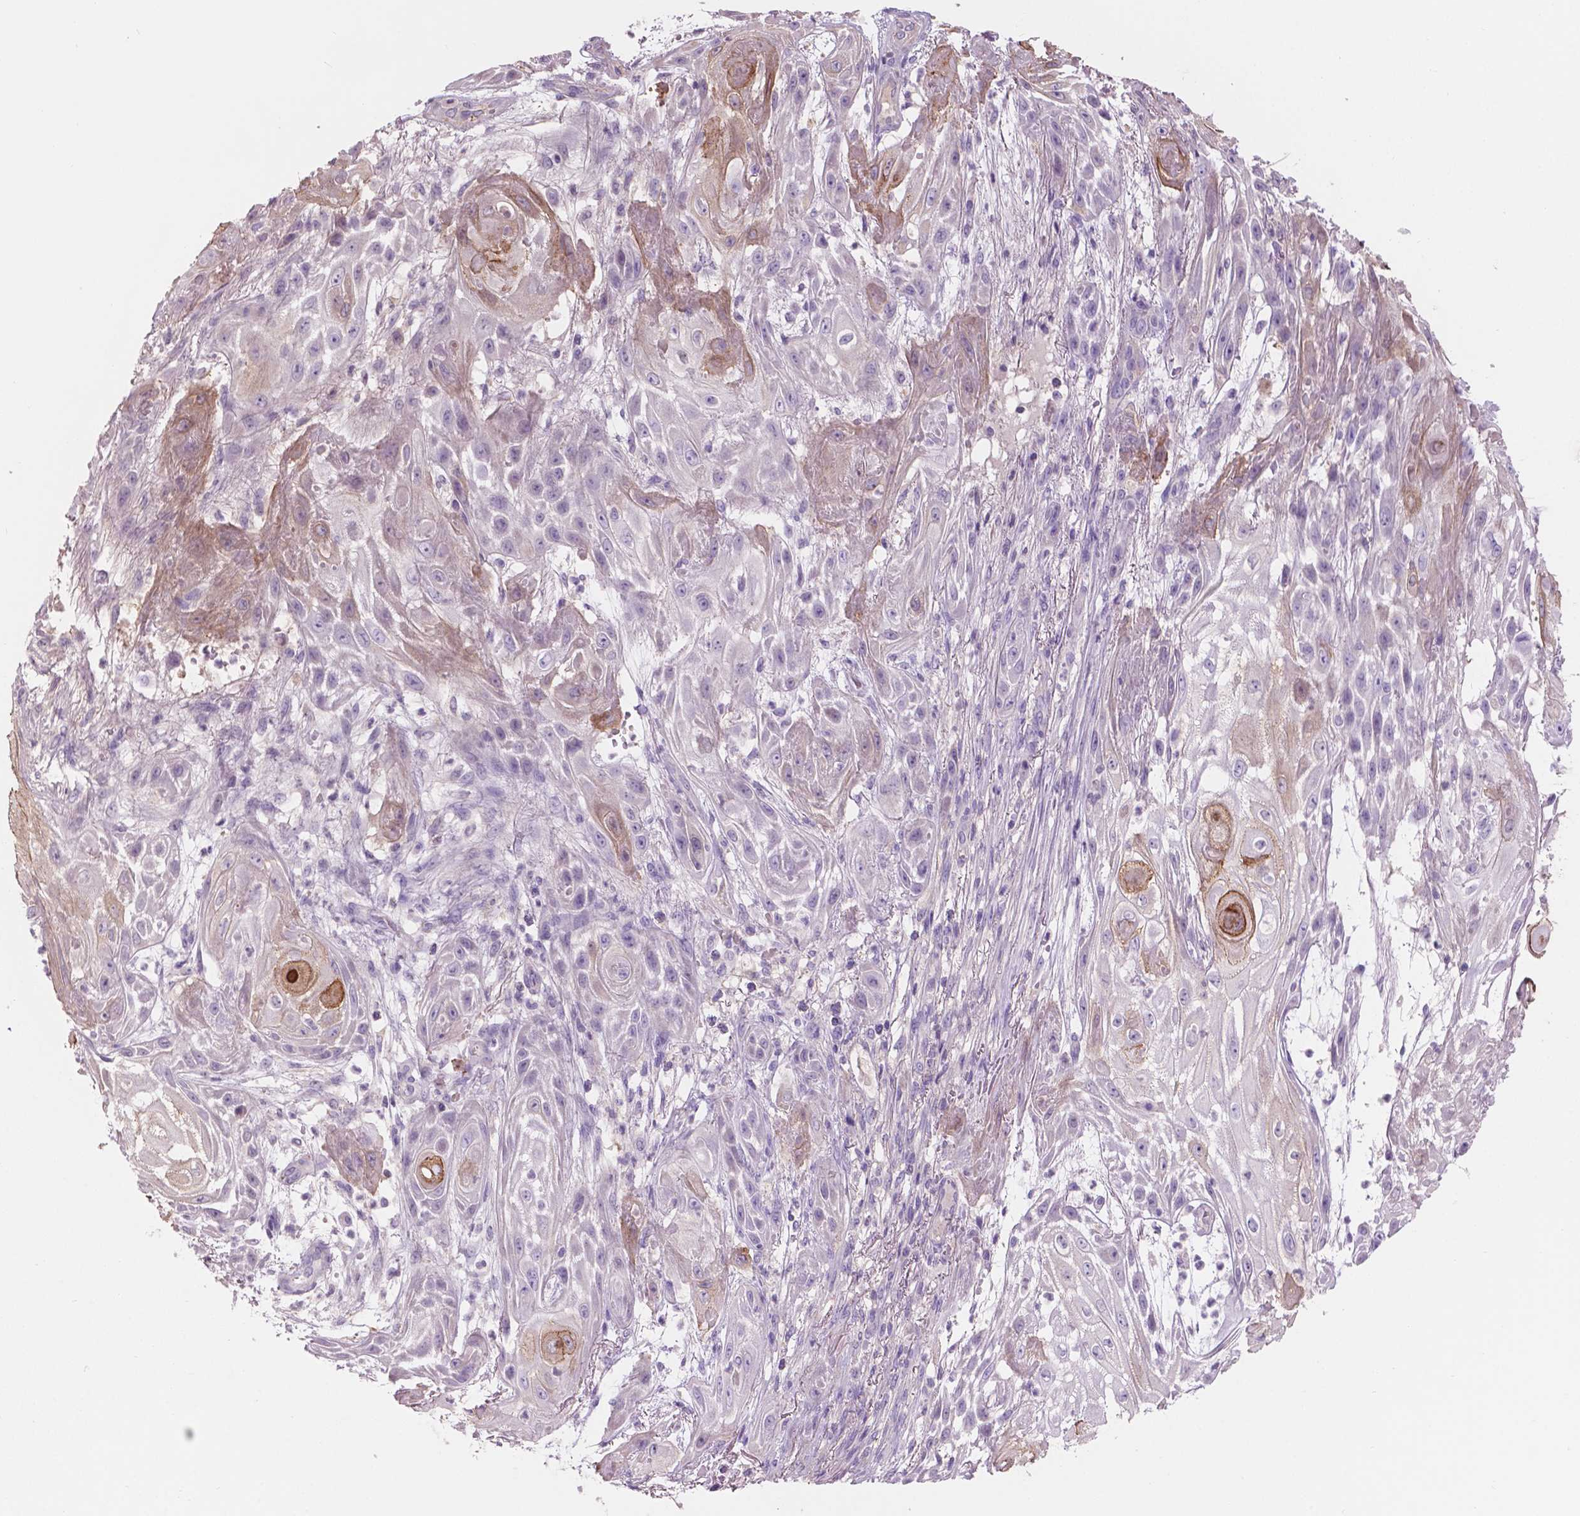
{"staining": {"intensity": "moderate", "quantity": "<25%", "location": "cytoplasmic/membranous"}, "tissue": "skin cancer", "cell_type": "Tumor cells", "image_type": "cancer", "snomed": [{"axis": "morphology", "description": "Squamous cell carcinoma, NOS"}, {"axis": "topography", "description": "Skin"}], "caption": "Human skin cancer (squamous cell carcinoma) stained with a protein marker demonstrates moderate staining in tumor cells.", "gene": "SBSN", "patient": {"sex": "male", "age": 62}}